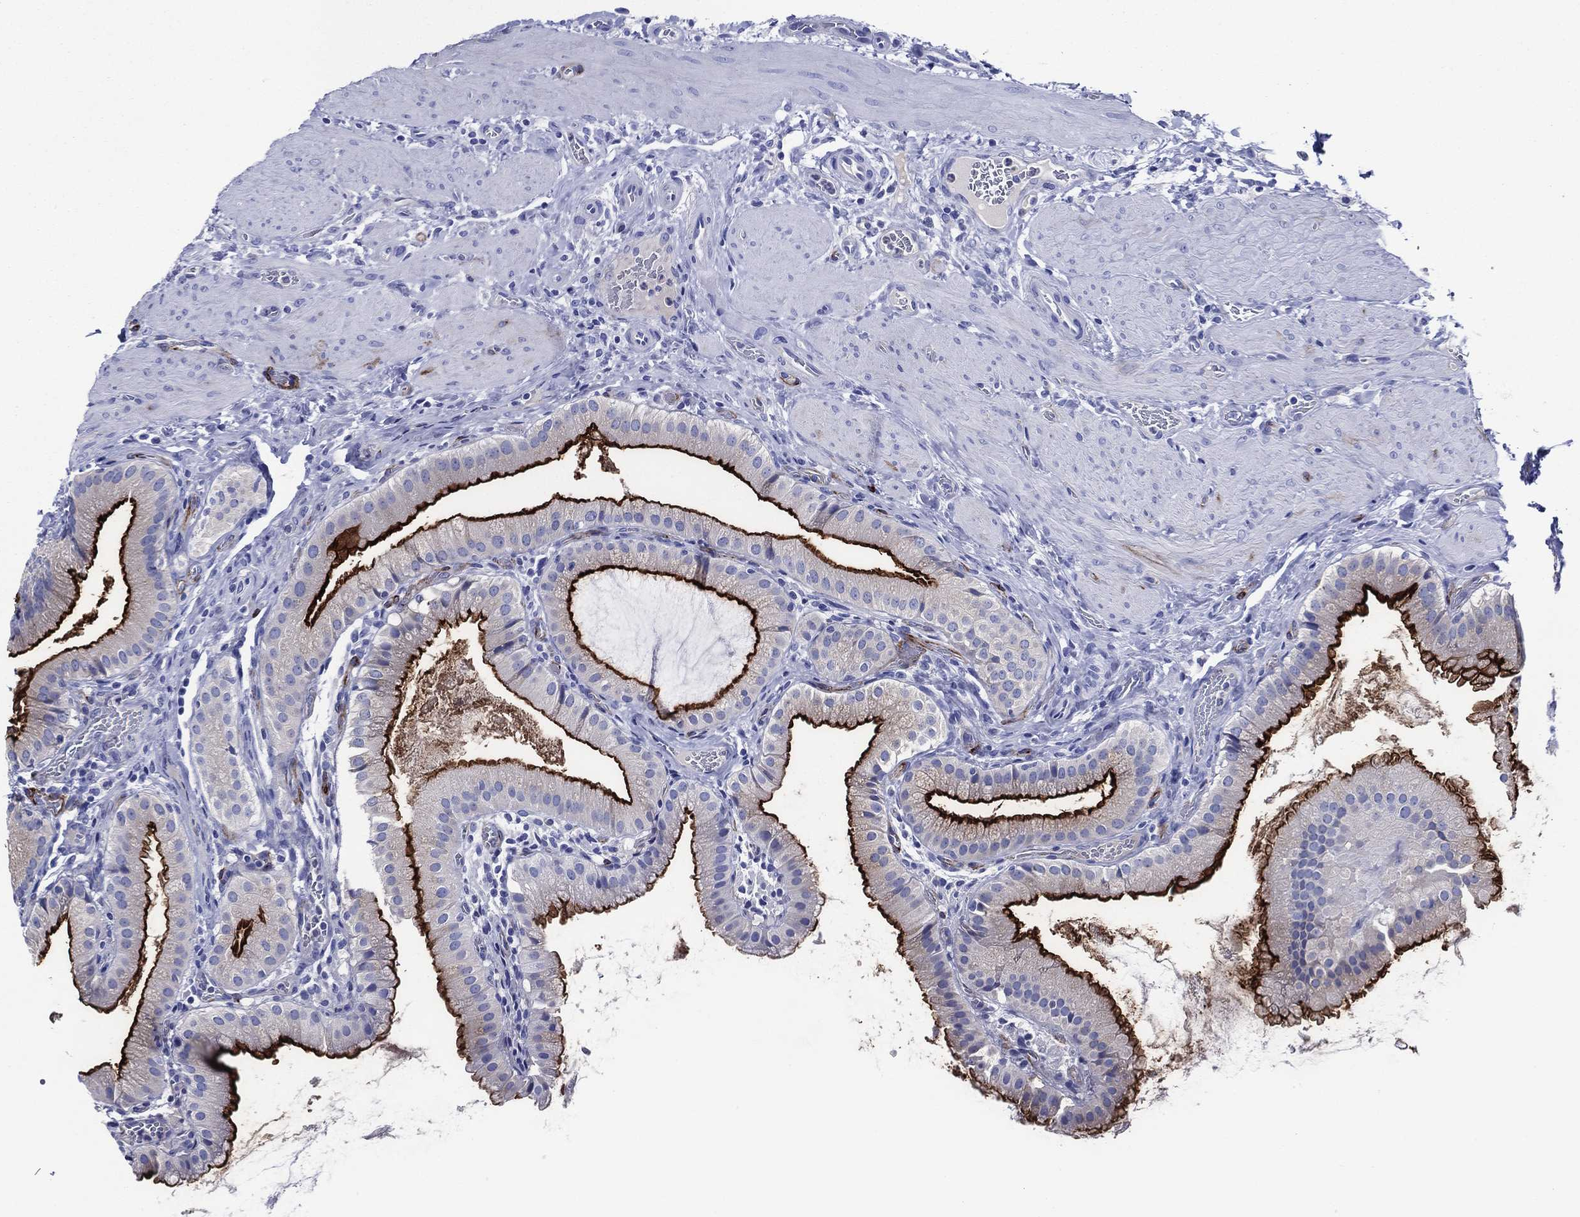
{"staining": {"intensity": "strong", "quantity": "25%-75%", "location": "cytoplasmic/membranous"}, "tissue": "gallbladder", "cell_type": "Glandular cells", "image_type": "normal", "snomed": [{"axis": "morphology", "description": "Normal tissue, NOS"}, {"axis": "topography", "description": "Gallbladder"}], "caption": "DAB (3,3'-diaminobenzidine) immunohistochemical staining of unremarkable human gallbladder reveals strong cytoplasmic/membranous protein positivity in about 25%-75% of glandular cells.", "gene": "ACE2", "patient": {"sex": "female", "age": 65}}